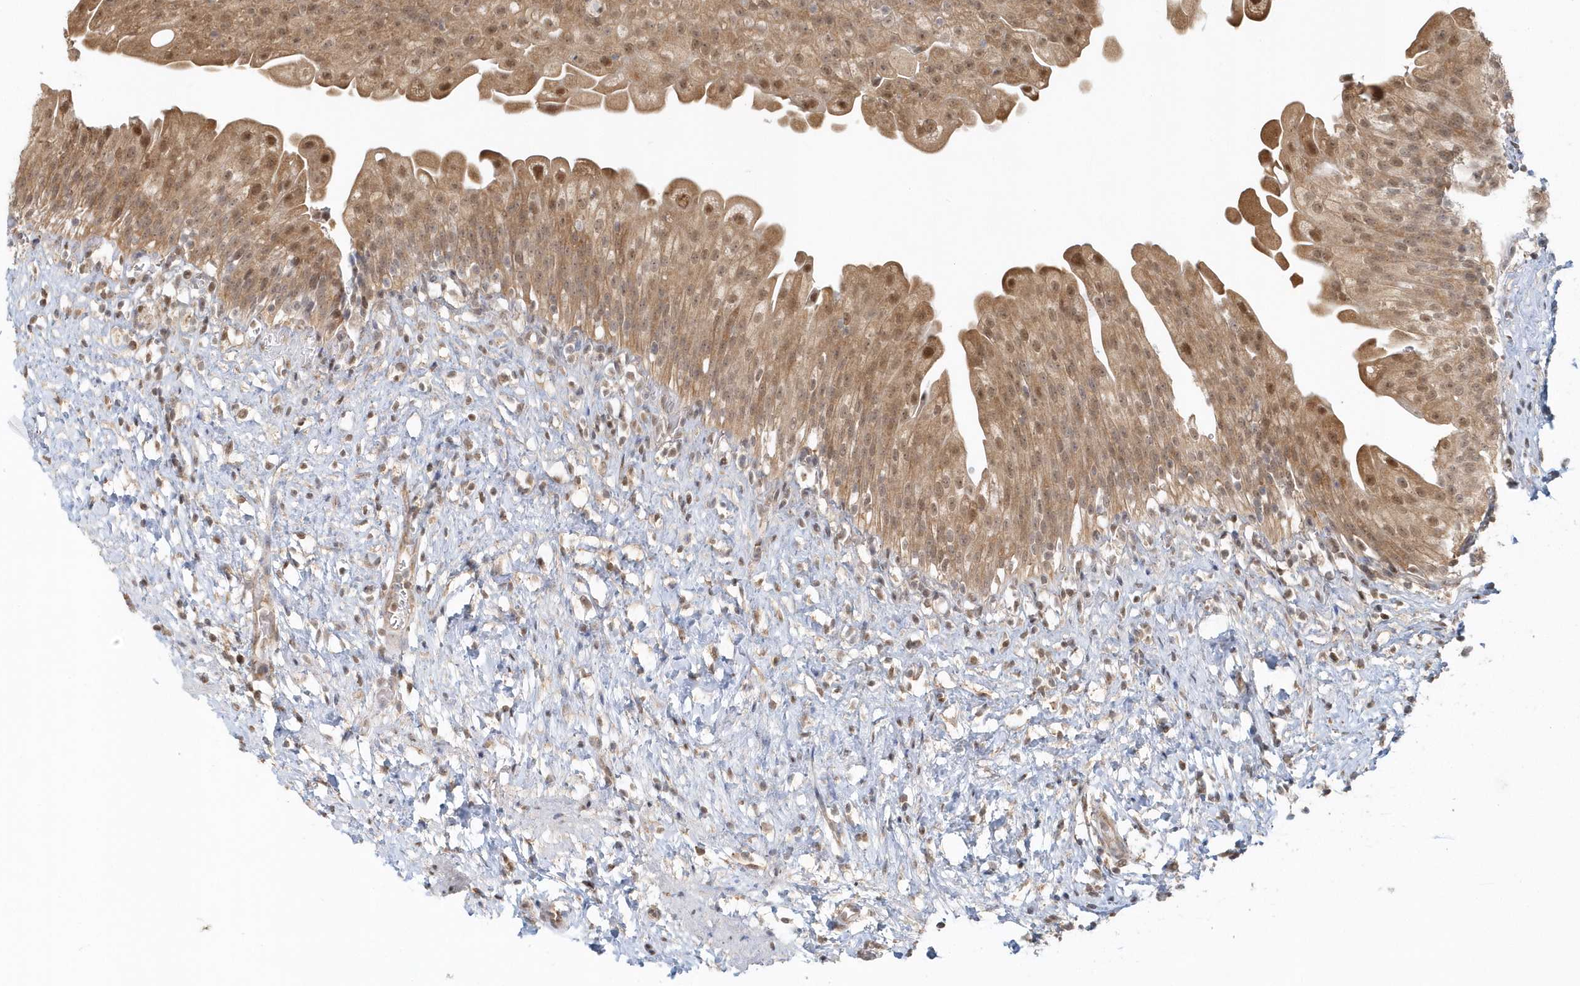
{"staining": {"intensity": "moderate", "quantity": ">75%", "location": "cytoplasmic/membranous,nuclear"}, "tissue": "urinary bladder", "cell_type": "Urothelial cells", "image_type": "normal", "snomed": [{"axis": "morphology", "description": "Normal tissue, NOS"}, {"axis": "topography", "description": "Urinary bladder"}], "caption": "Protein staining of unremarkable urinary bladder displays moderate cytoplasmic/membranous,nuclear staining in about >75% of urothelial cells. (DAB IHC, brown staining for protein, blue staining for nuclei).", "gene": "PSMD6", "patient": {"sex": "female", "age": 27}}